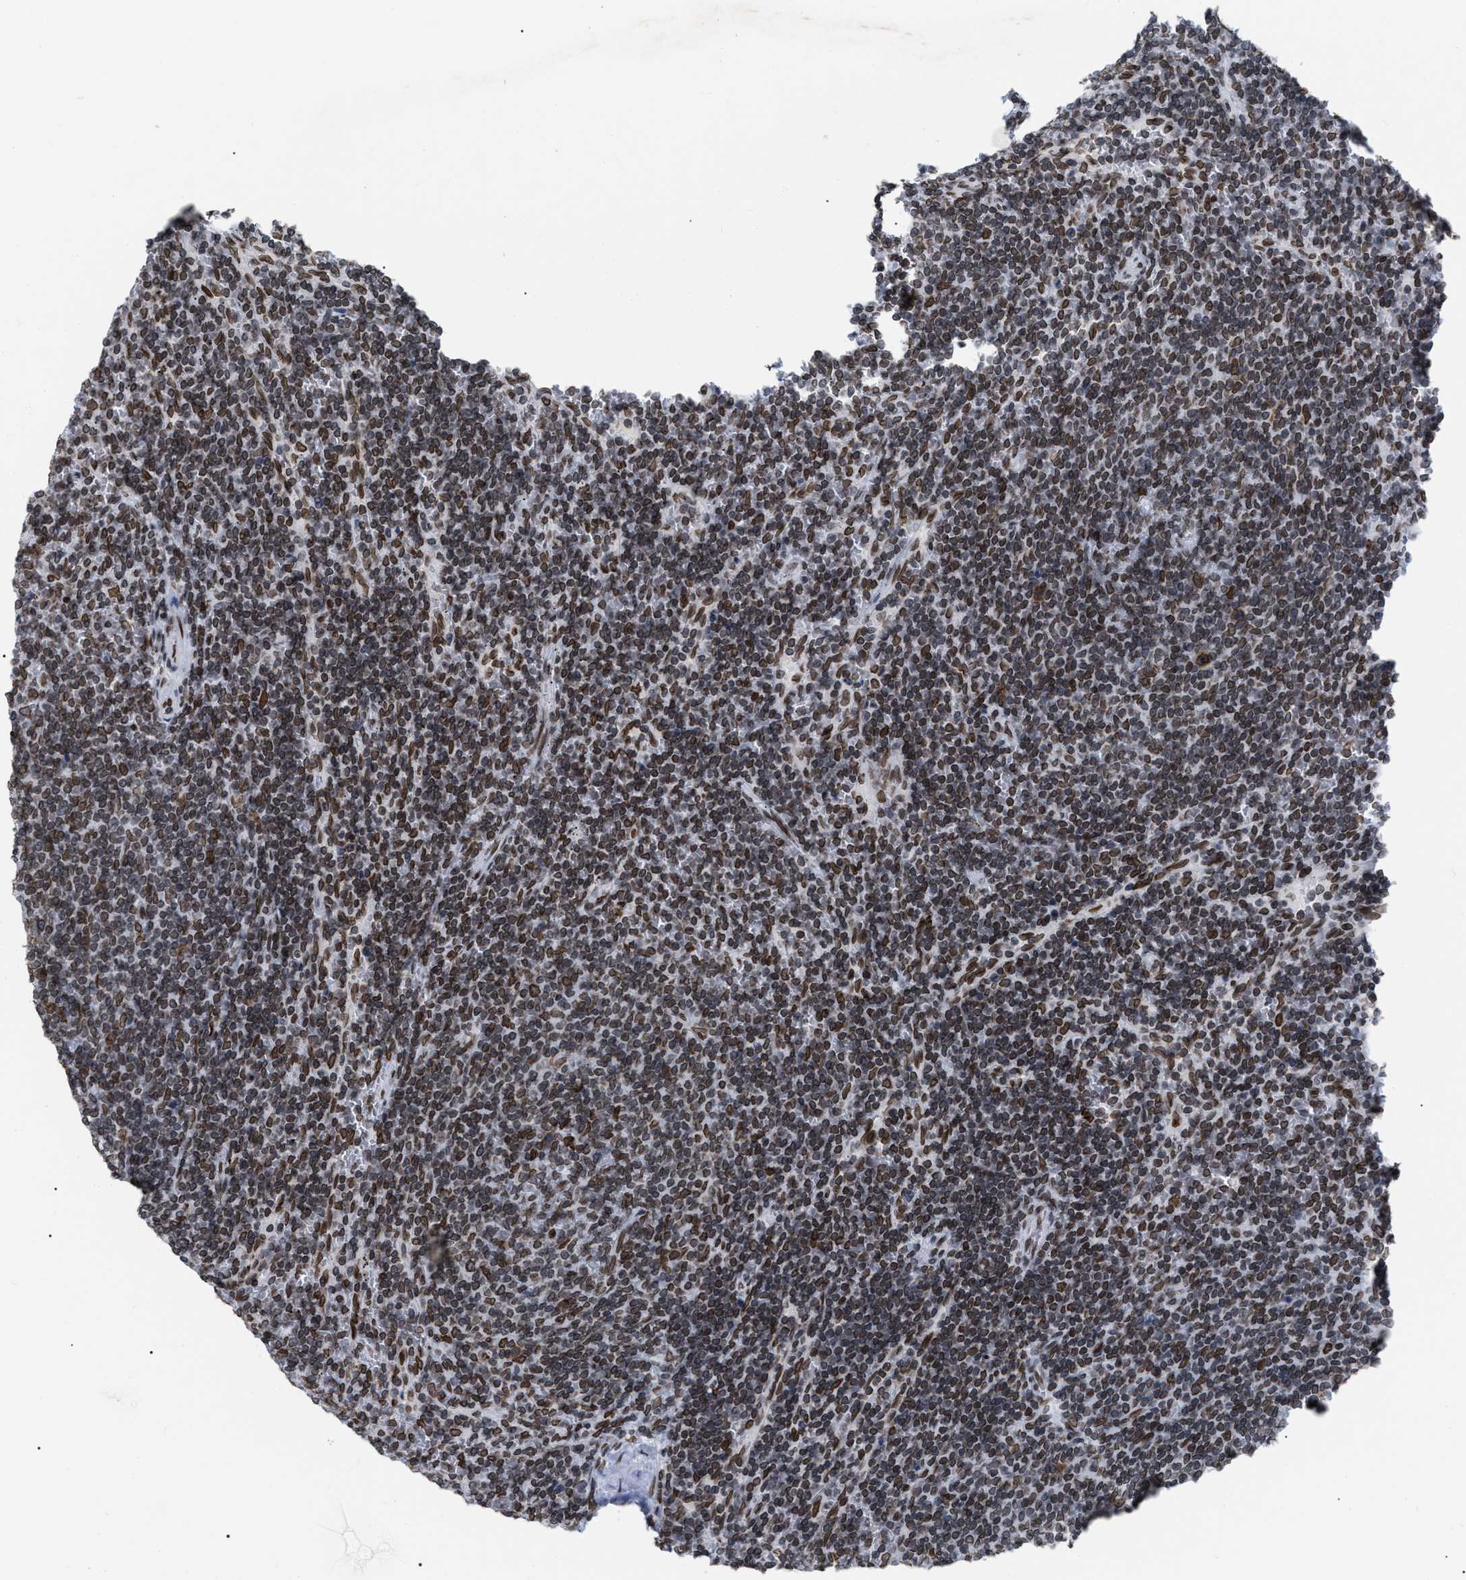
{"staining": {"intensity": "moderate", "quantity": ">75%", "location": "nuclear"}, "tissue": "lymphoma", "cell_type": "Tumor cells", "image_type": "cancer", "snomed": [{"axis": "morphology", "description": "Malignant lymphoma, non-Hodgkin's type, Low grade"}, {"axis": "topography", "description": "Spleen"}], "caption": "Moderate nuclear protein expression is identified in approximately >75% of tumor cells in lymphoma.", "gene": "TPR", "patient": {"sex": "female", "age": 50}}